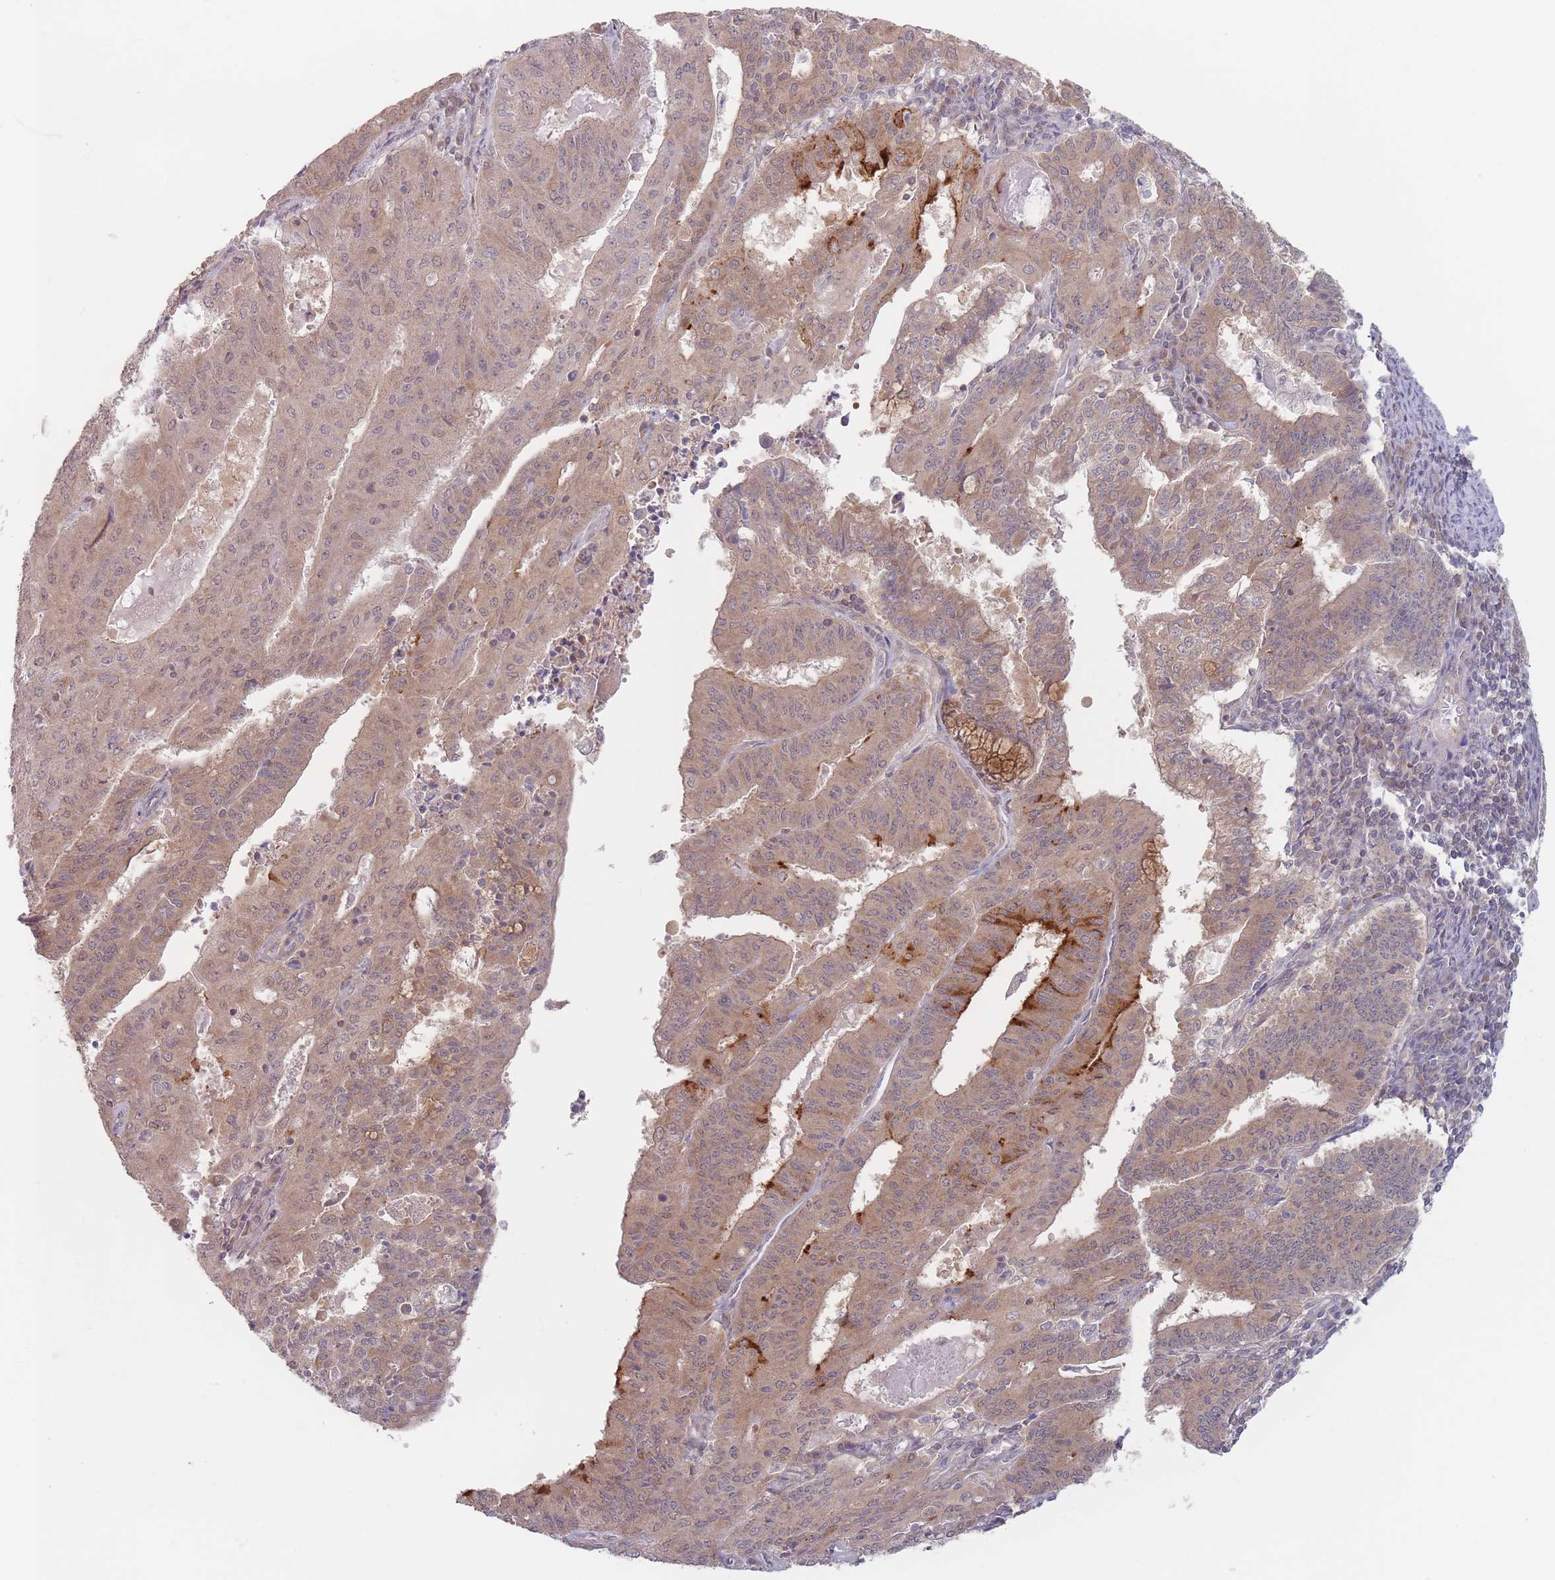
{"staining": {"intensity": "moderate", "quantity": ">75%", "location": "cytoplasmic/membranous,nuclear"}, "tissue": "endometrial cancer", "cell_type": "Tumor cells", "image_type": "cancer", "snomed": [{"axis": "morphology", "description": "Adenocarcinoma, NOS"}, {"axis": "topography", "description": "Endometrium"}], "caption": "IHC staining of endometrial adenocarcinoma, which reveals medium levels of moderate cytoplasmic/membranous and nuclear positivity in approximately >75% of tumor cells indicating moderate cytoplasmic/membranous and nuclear protein expression. The staining was performed using DAB (3,3'-diaminobenzidine) (brown) for protein detection and nuclei were counterstained in hematoxylin (blue).", "gene": "PPM1A", "patient": {"sex": "female", "age": 59}}